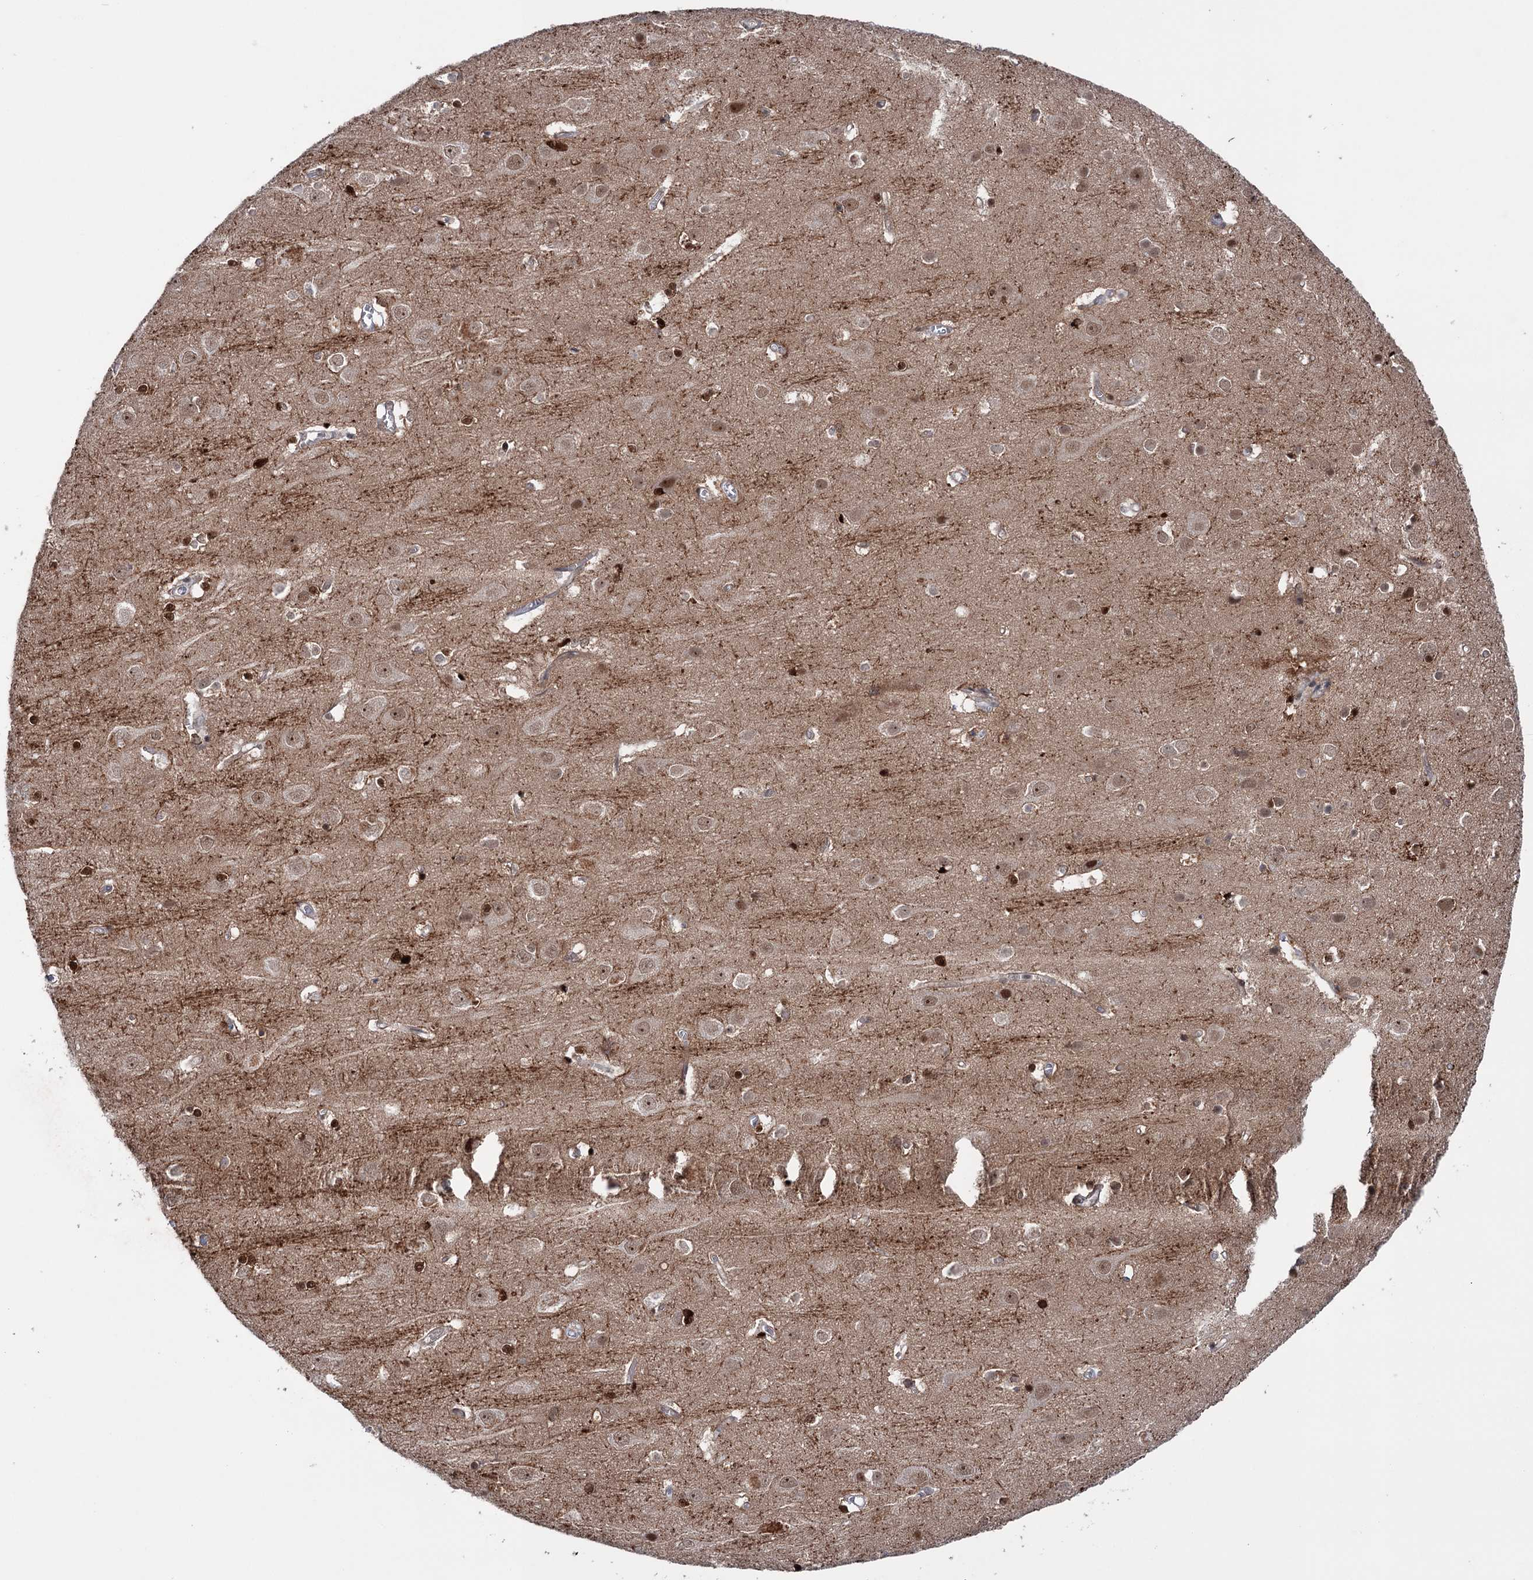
{"staining": {"intensity": "moderate", "quantity": "25%-75%", "location": "cytoplasmic/membranous,nuclear"}, "tissue": "cerebral cortex", "cell_type": "Endothelial cells", "image_type": "normal", "snomed": [{"axis": "morphology", "description": "Normal tissue, NOS"}, {"axis": "topography", "description": "Cerebral cortex"}], "caption": "Protein staining exhibits moderate cytoplasmic/membranous,nuclear staining in about 25%-75% of endothelial cells in unremarkable cerebral cortex.", "gene": "FAM53A", "patient": {"sex": "male", "age": 54}}